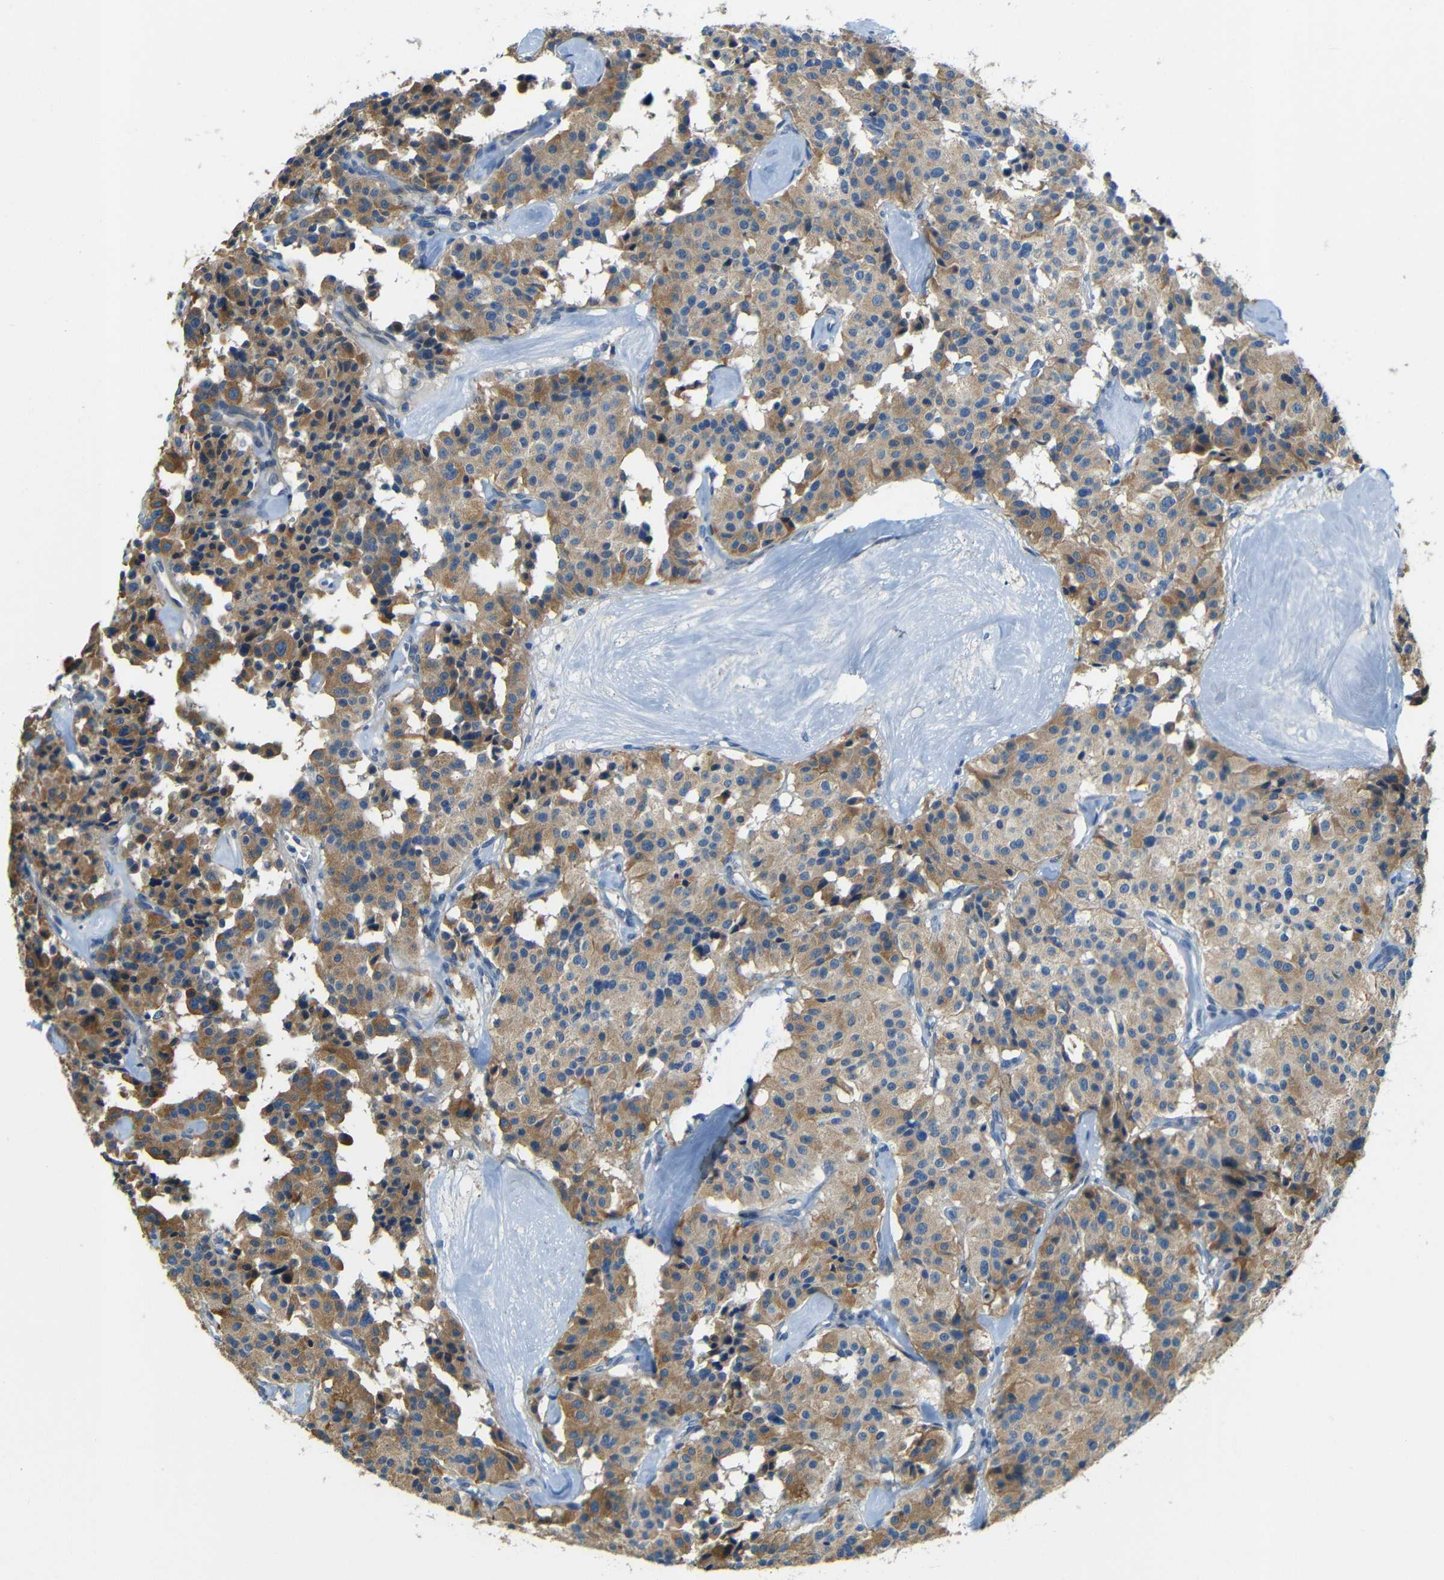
{"staining": {"intensity": "moderate", "quantity": ">75%", "location": "cytoplasmic/membranous"}, "tissue": "carcinoid", "cell_type": "Tumor cells", "image_type": "cancer", "snomed": [{"axis": "morphology", "description": "Carcinoid, malignant, NOS"}, {"axis": "topography", "description": "Lung"}], "caption": "Immunohistochemistry (IHC) staining of malignant carcinoid, which shows medium levels of moderate cytoplasmic/membranous staining in about >75% of tumor cells indicating moderate cytoplasmic/membranous protein expression. The staining was performed using DAB (brown) for protein detection and nuclei were counterstained in hematoxylin (blue).", "gene": "FNDC3A", "patient": {"sex": "male", "age": 30}}